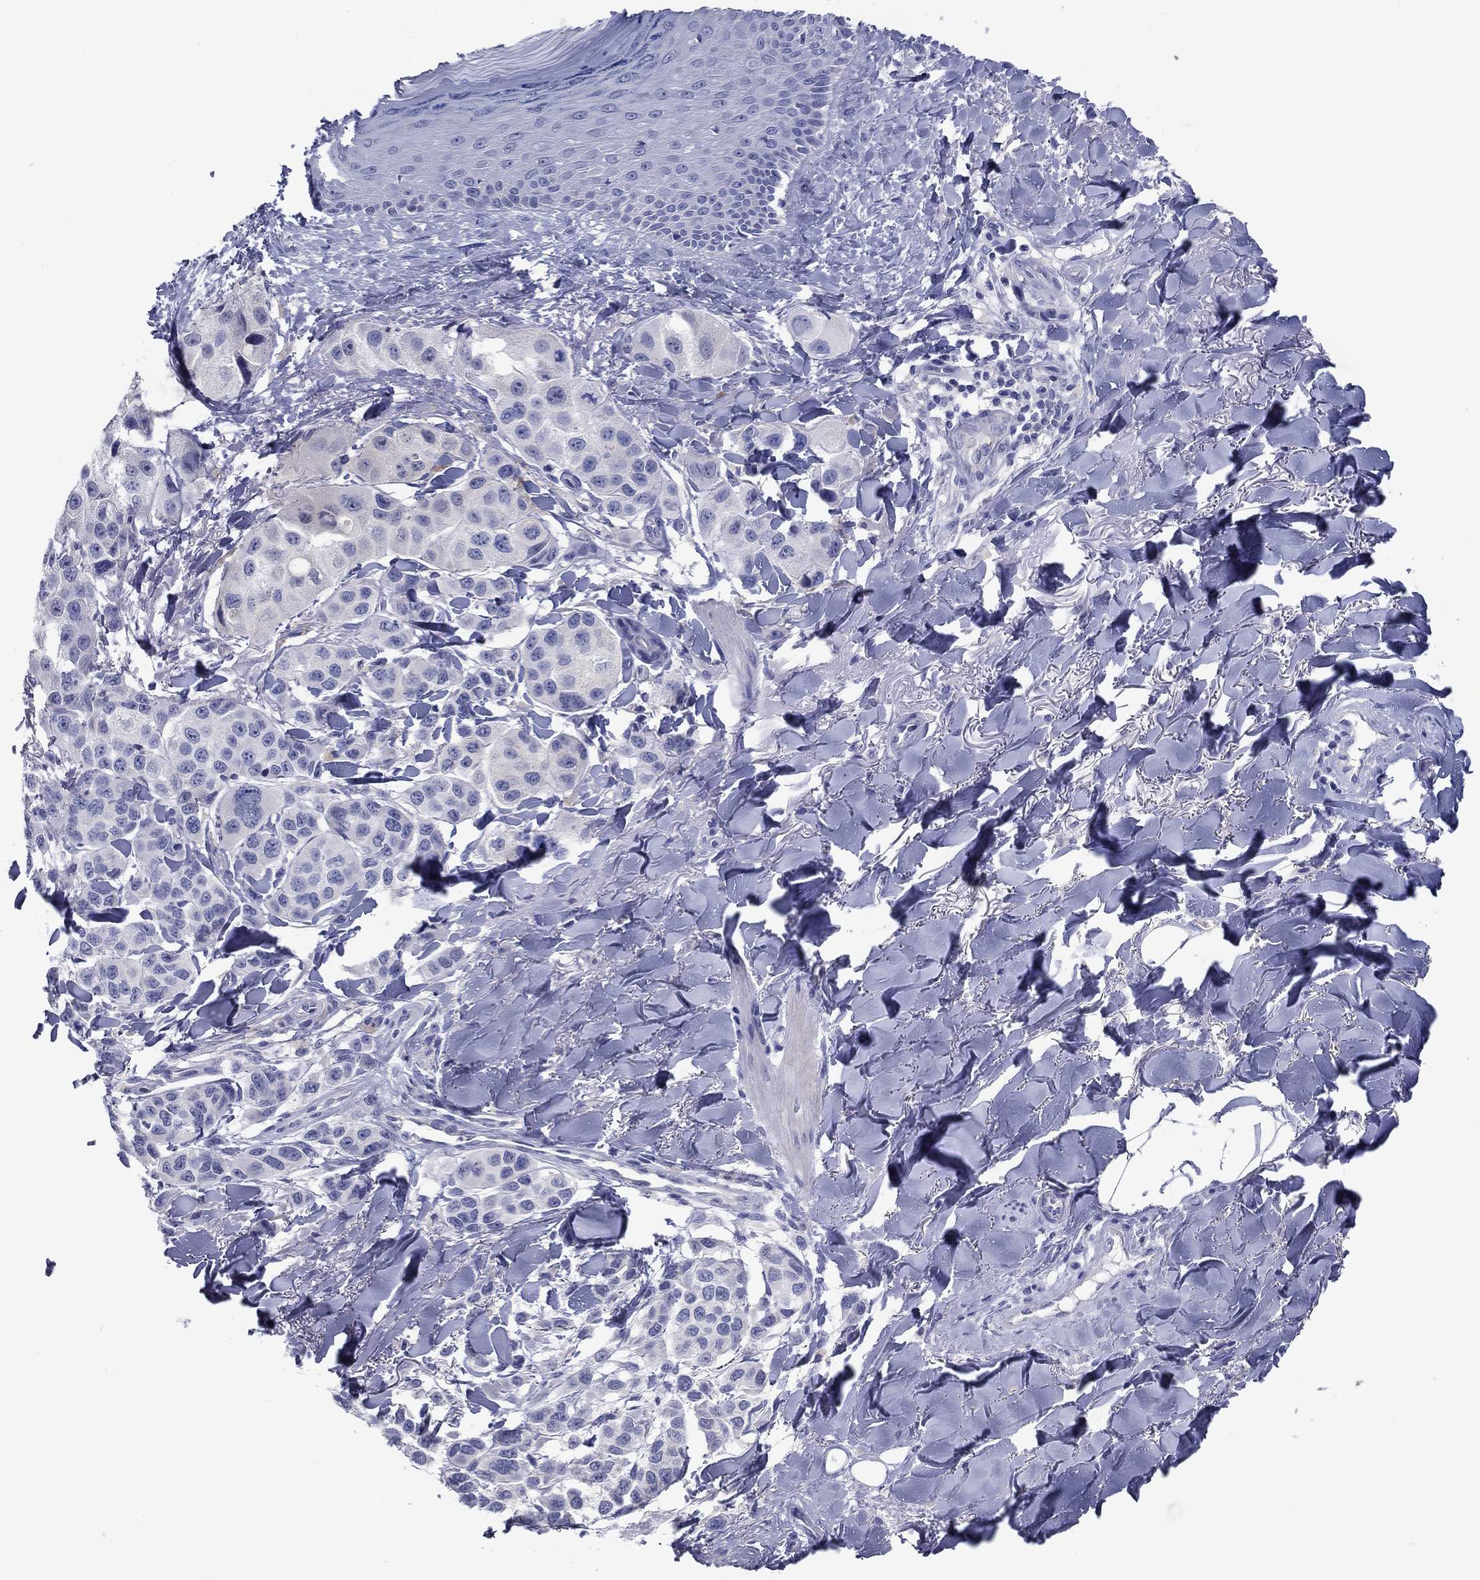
{"staining": {"intensity": "negative", "quantity": "none", "location": "none"}, "tissue": "melanoma", "cell_type": "Tumor cells", "image_type": "cancer", "snomed": [{"axis": "morphology", "description": "Malignant melanoma, NOS"}, {"axis": "topography", "description": "Skin"}], "caption": "Immunohistochemical staining of human malignant melanoma displays no significant staining in tumor cells.", "gene": "GRK7", "patient": {"sex": "male", "age": 57}}